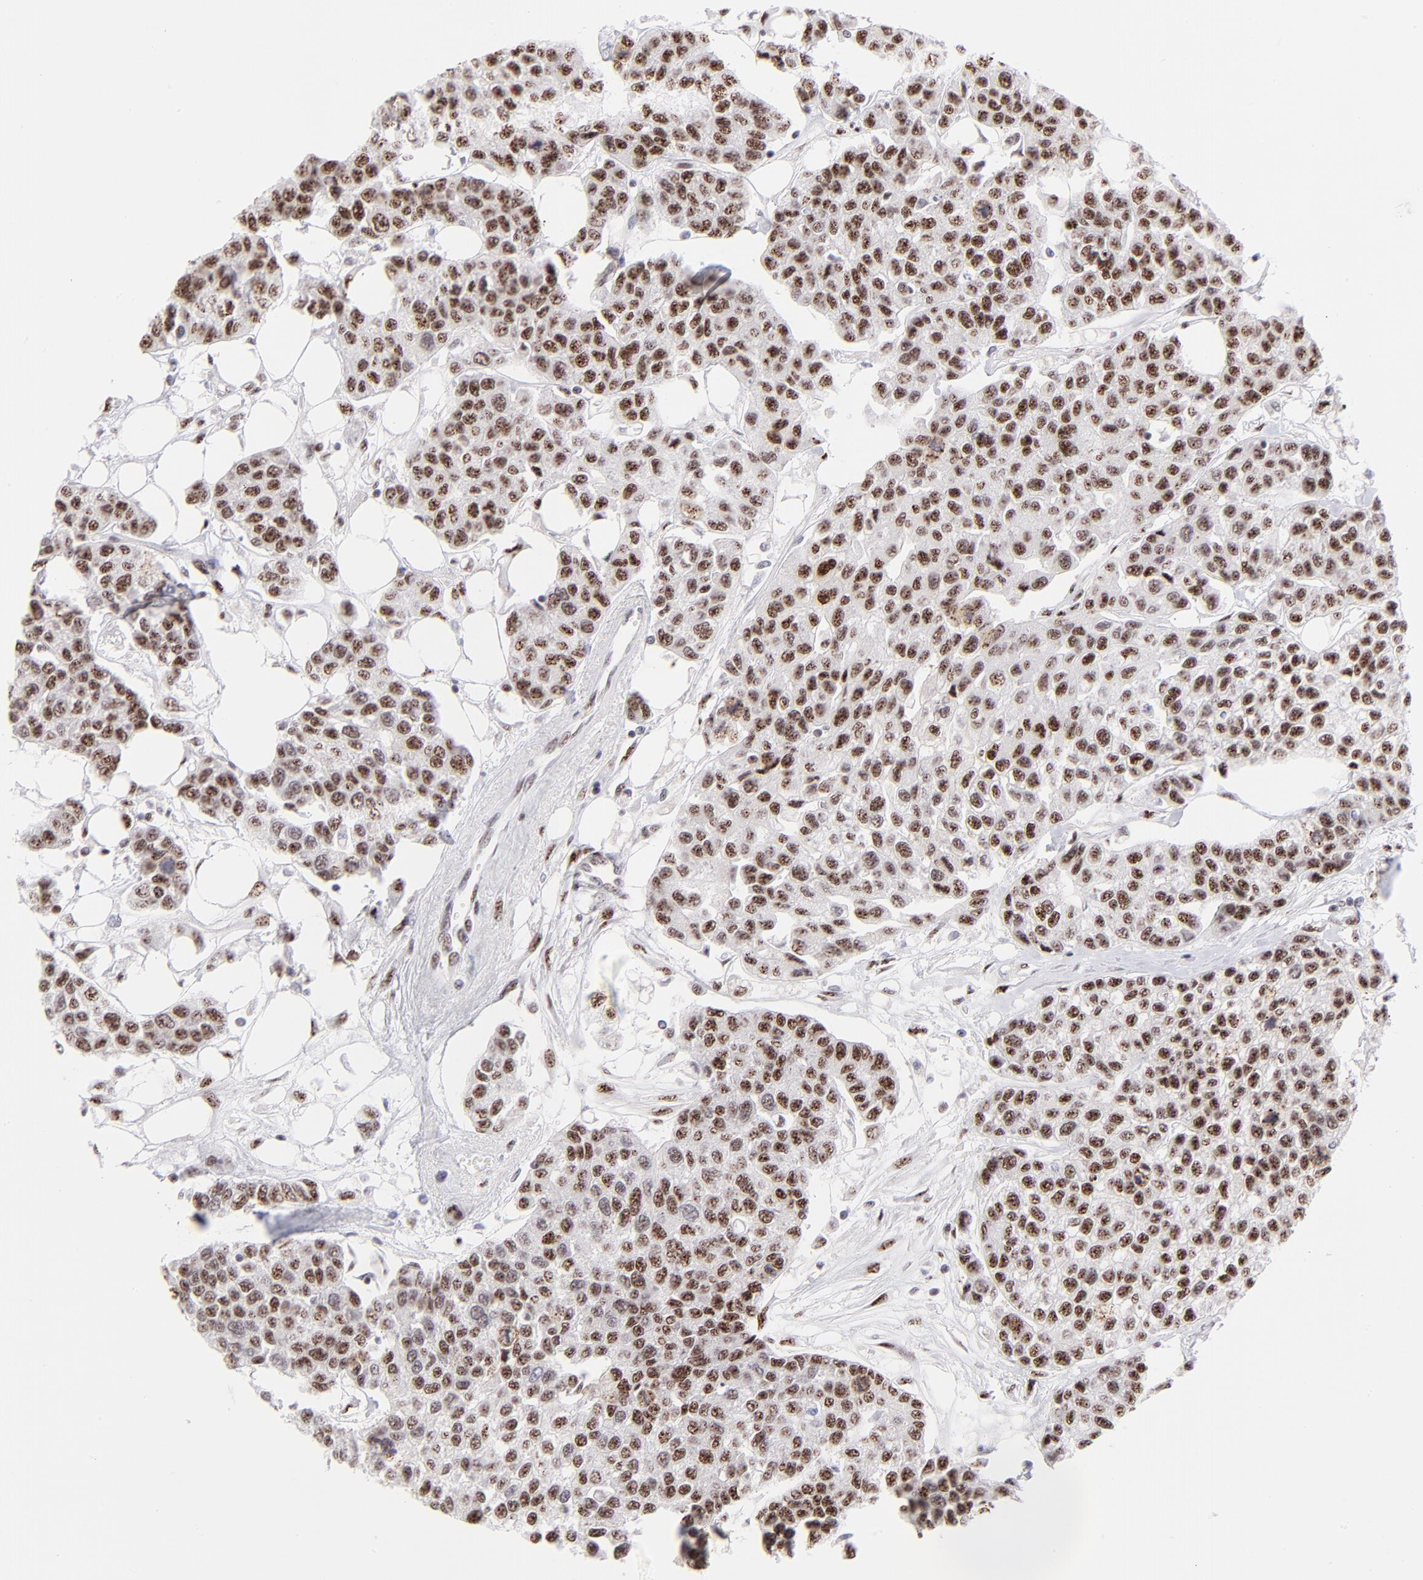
{"staining": {"intensity": "moderate", "quantity": ">75%", "location": "nuclear"}, "tissue": "breast cancer", "cell_type": "Tumor cells", "image_type": "cancer", "snomed": [{"axis": "morphology", "description": "Duct carcinoma"}, {"axis": "topography", "description": "Breast"}], "caption": "Protein staining of breast cancer tissue demonstrates moderate nuclear expression in approximately >75% of tumor cells.", "gene": "CDC25C", "patient": {"sex": "female", "age": 51}}